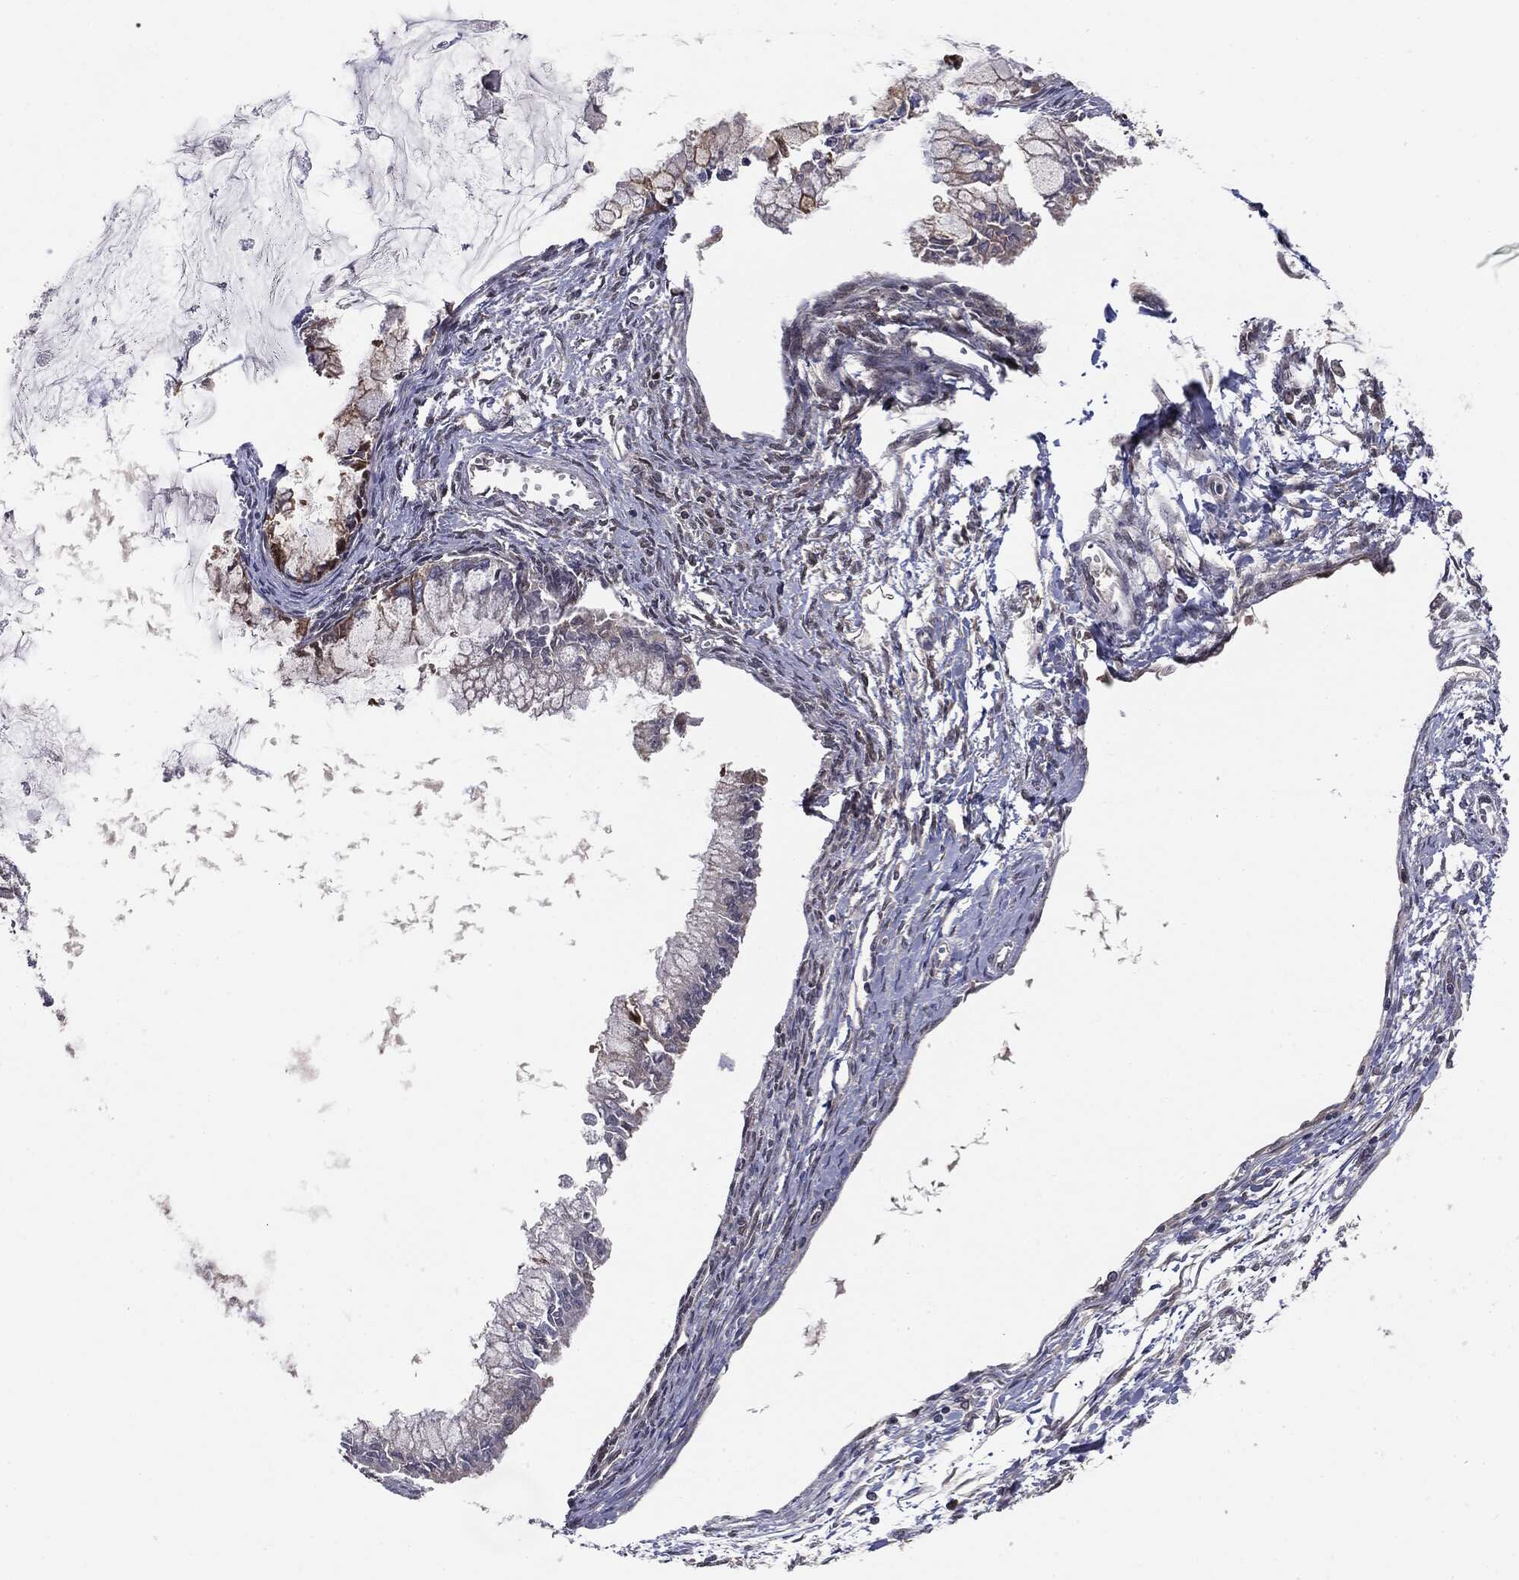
{"staining": {"intensity": "negative", "quantity": "none", "location": "none"}, "tissue": "ovarian cancer", "cell_type": "Tumor cells", "image_type": "cancer", "snomed": [{"axis": "morphology", "description": "Cystadenocarcinoma, mucinous, NOS"}, {"axis": "topography", "description": "Ovary"}], "caption": "Immunohistochemistry image of neoplastic tissue: human mucinous cystadenocarcinoma (ovarian) stained with DAB demonstrates no significant protein staining in tumor cells.", "gene": "KRT7", "patient": {"sex": "female", "age": 34}}